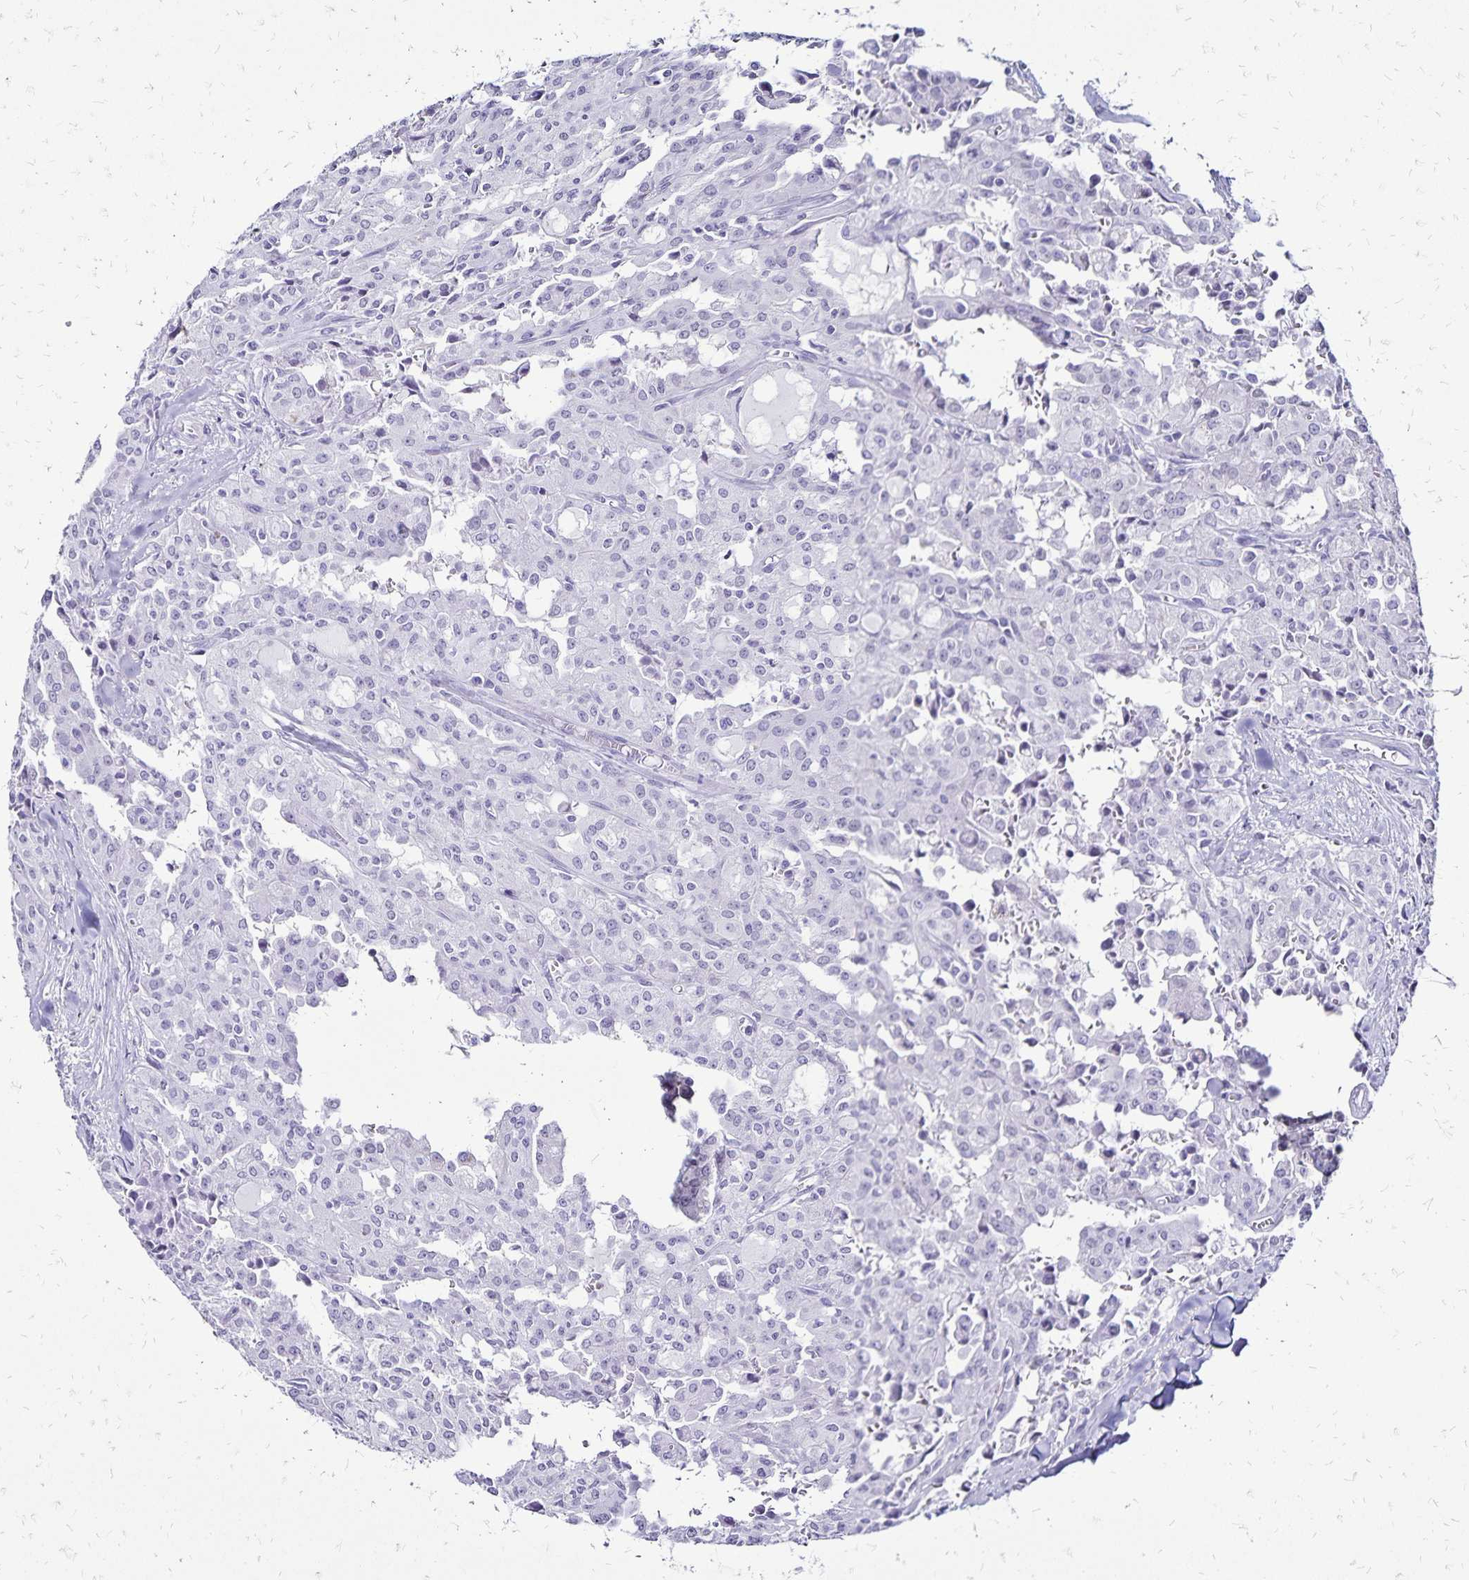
{"staining": {"intensity": "negative", "quantity": "none", "location": "none"}, "tissue": "head and neck cancer", "cell_type": "Tumor cells", "image_type": "cancer", "snomed": [{"axis": "morphology", "description": "Adenocarcinoma, NOS"}, {"axis": "topography", "description": "Head-Neck"}], "caption": "Tumor cells are negative for brown protein staining in head and neck adenocarcinoma.", "gene": "LIN28B", "patient": {"sex": "male", "age": 64}}